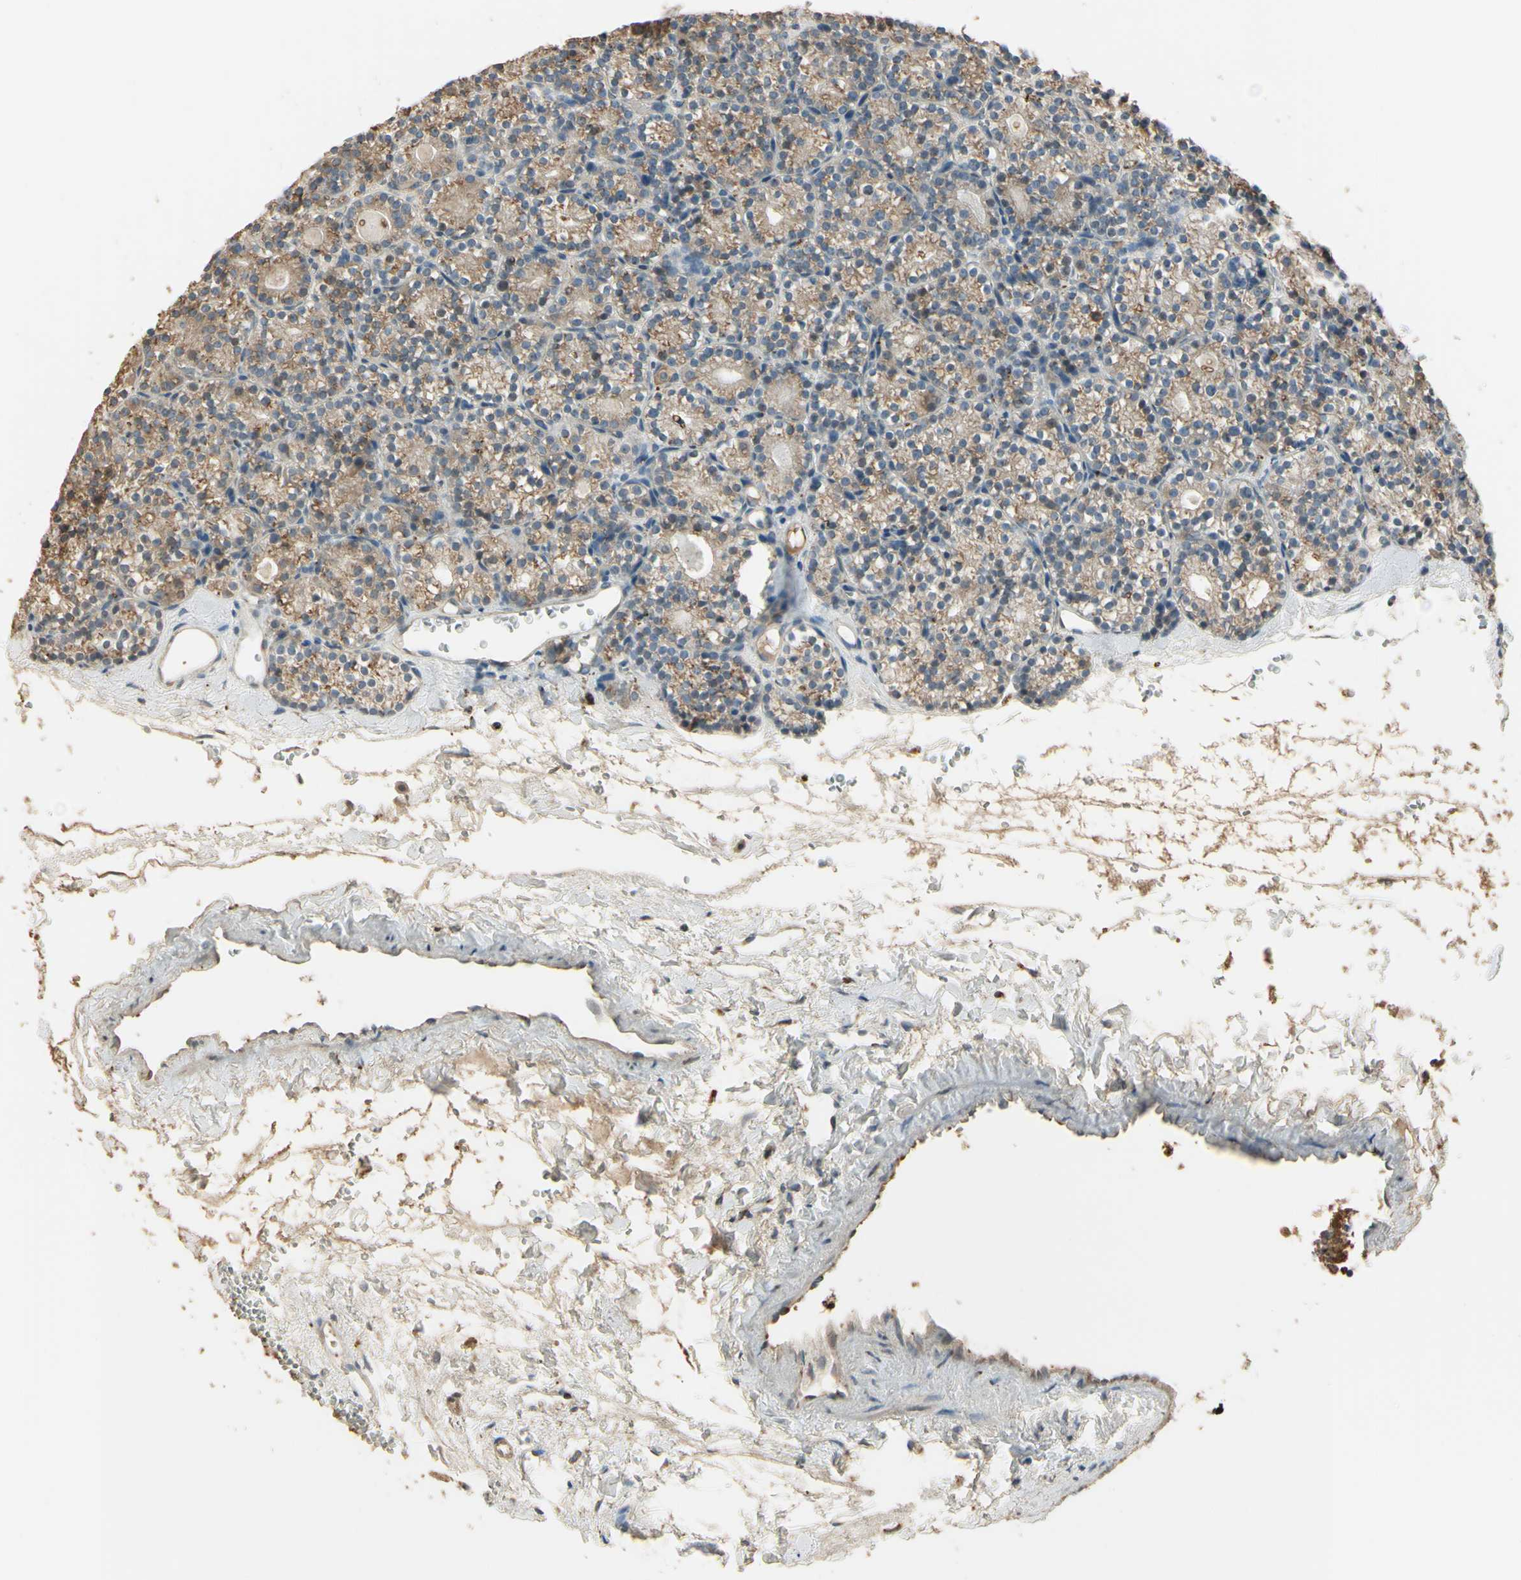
{"staining": {"intensity": "moderate", "quantity": ">75%", "location": "cytoplasmic/membranous"}, "tissue": "parathyroid gland", "cell_type": "Glandular cells", "image_type": "normal", "snomed": [{"axis": "morphology", "description": "Normal tissue, NOS"}, {"axis": "topography", "description": "Parathyroid gland"}], "caption": "This histopathology image displays normal parathyroid gland stained with immunohistochemistry to label a protein in brown. The cytoplasmic/membranous of glandular cells show moderate positivity for the protein. Nuclei are counter-stained blue.", "gene": "ANGPTL1", "patient": {"sex": "female", "age": 64}}